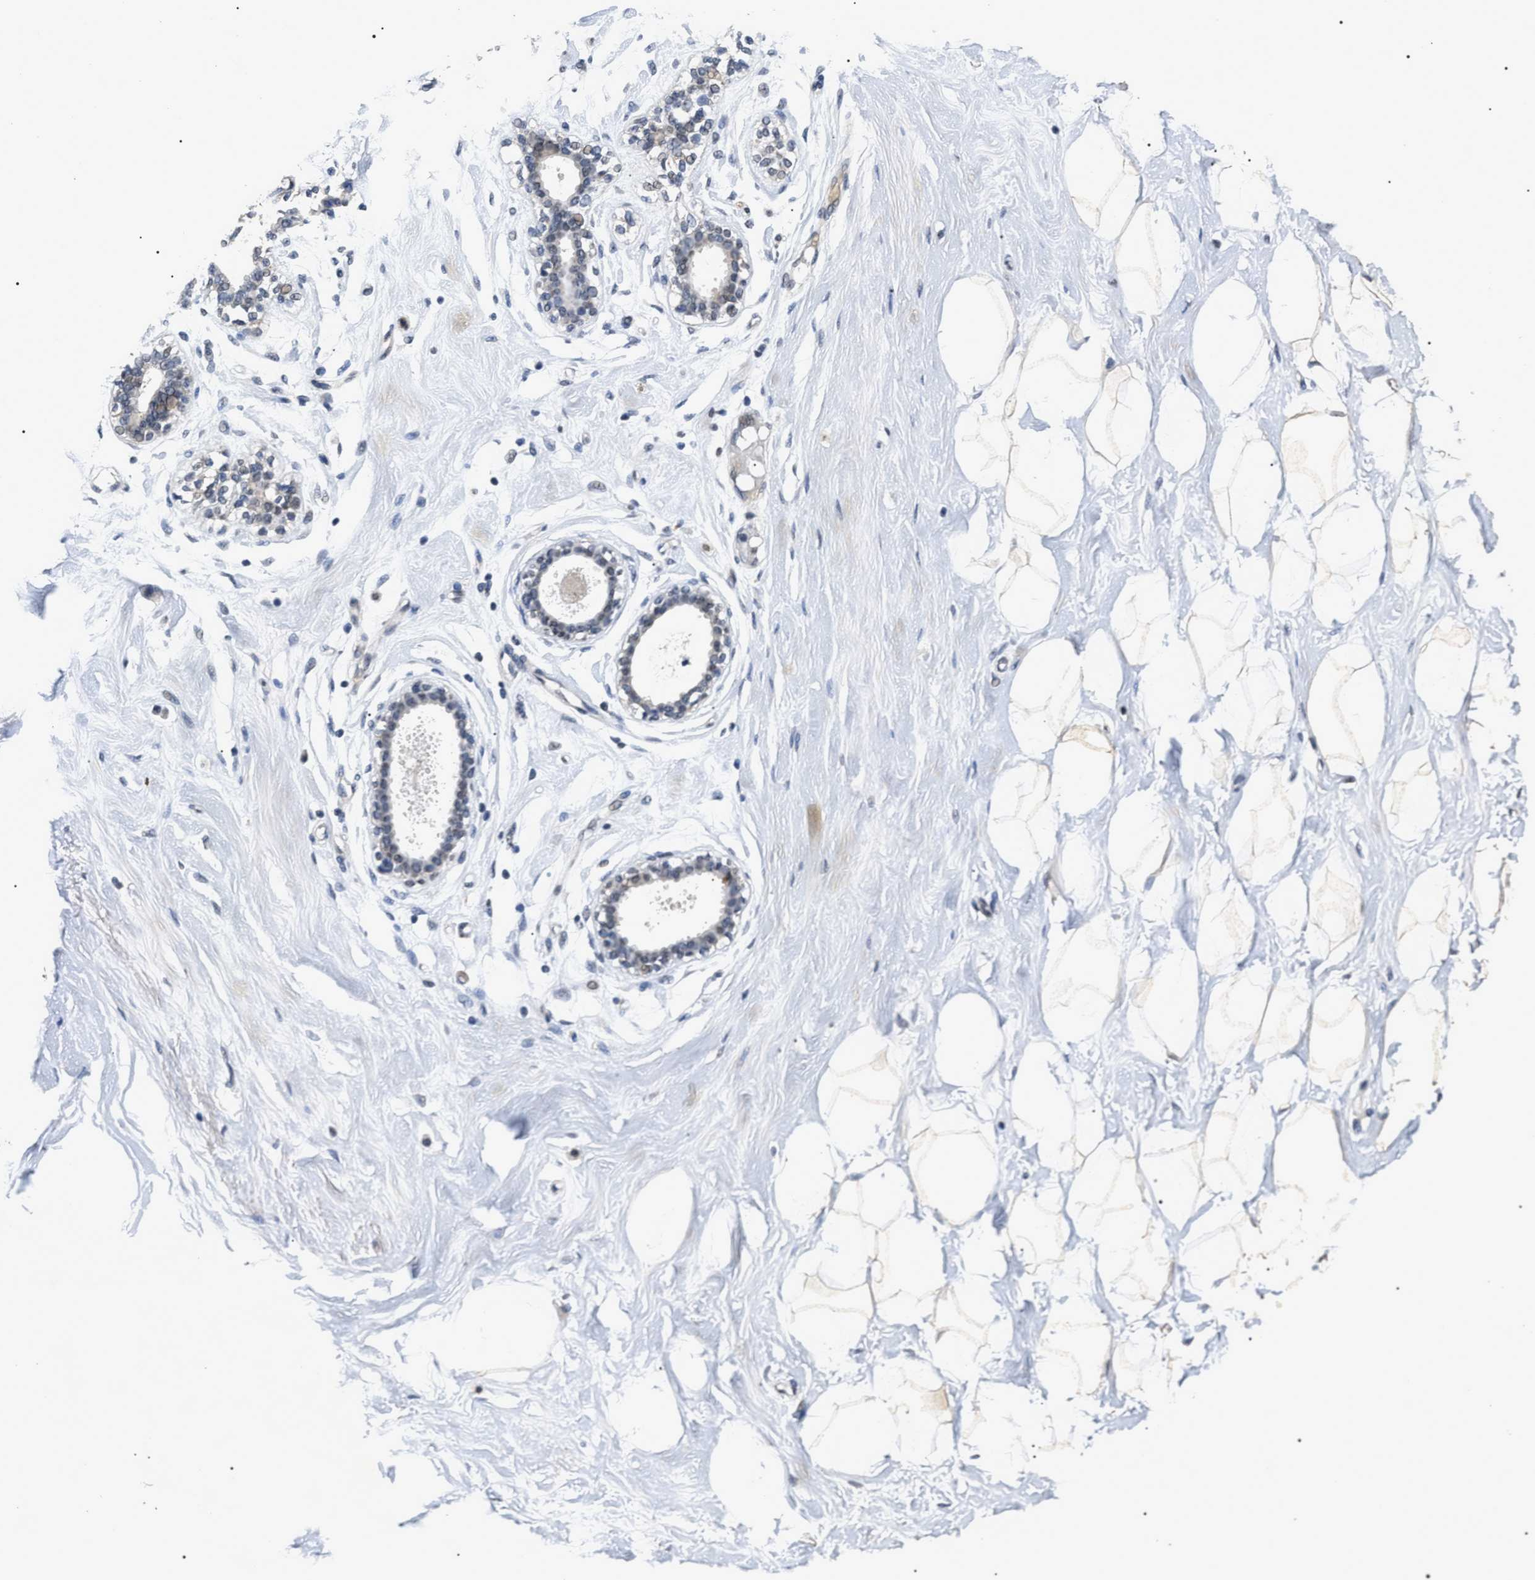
{"staining": {"intensity": "negative", "quantity": "none", "location": "none"}, "tissue": "breast", "cell_type": "Adipocytes", "image_type": "normal", "snomed": [{"axis": "morphology", "description": "Normal tissue, NOS"}, {"axis": "topography", "description": "Breast"}], "caption": "High magnification brightfield microscopy of benign breast stained with DAB (brown) and counterstained with hematoxylin (blue): adipocytes show no significant expression.", "gene": "ANP32E", "patient": {"sex": "female", "age": 23}}